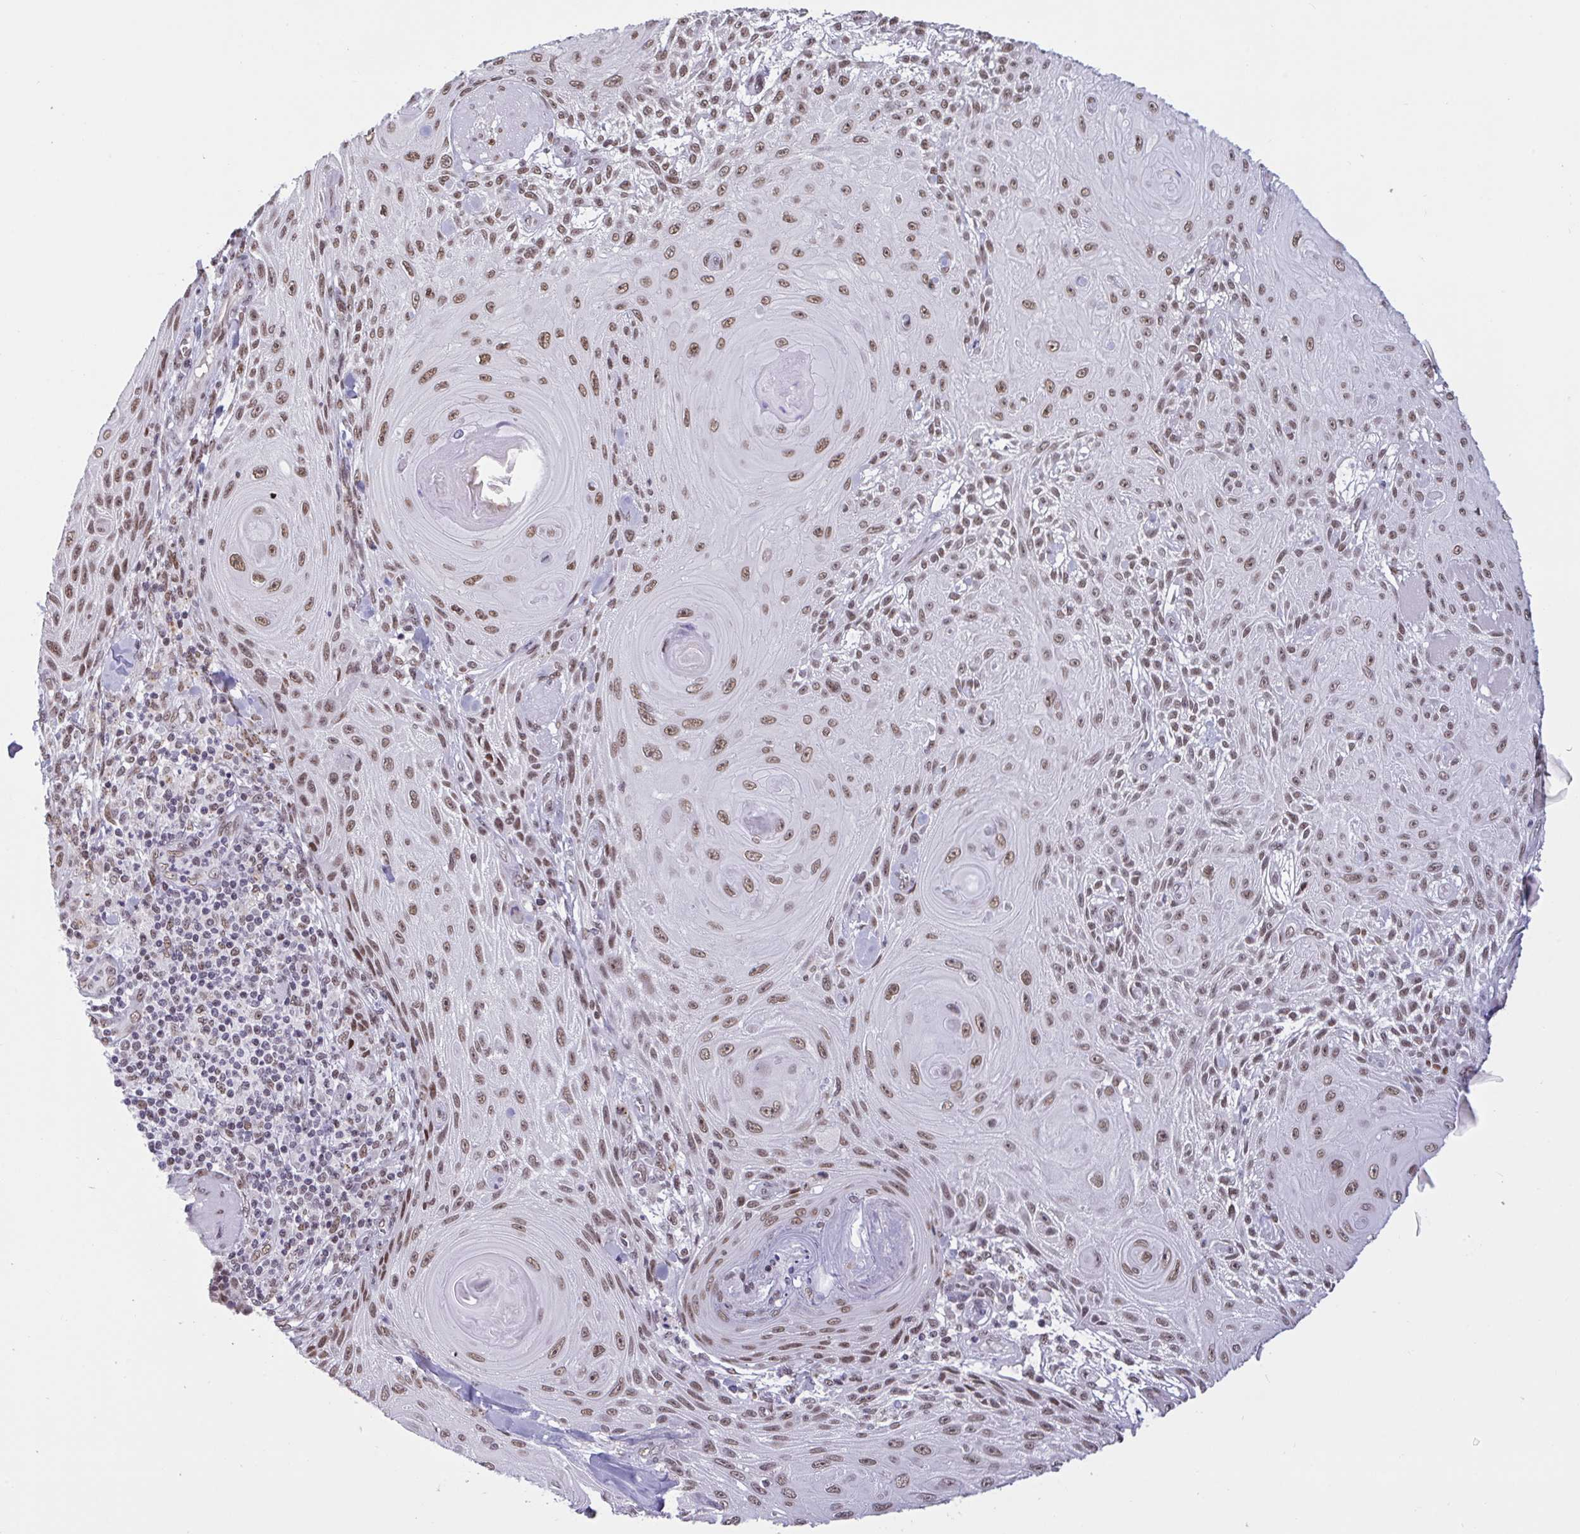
{"staining": {"intensity": "moderate", "quantity": ">75%", "location": "nuclear"}, "tissue": "skin cancer", "cell_type": "Tumor cells", "image_type": "cancer", "snomed": [{"axis": "morphology", "description": "Squamous cell carcinoma, NOS"}, {"axis": "topography", "description": "Skin"}], "caption": "Squamous cell carcinoma (skin) stained with a protein marker reveals moderate staining in tumor cells.", "gene": "CBFA2T2", "patient": {"sex": "male", "age": 88}}